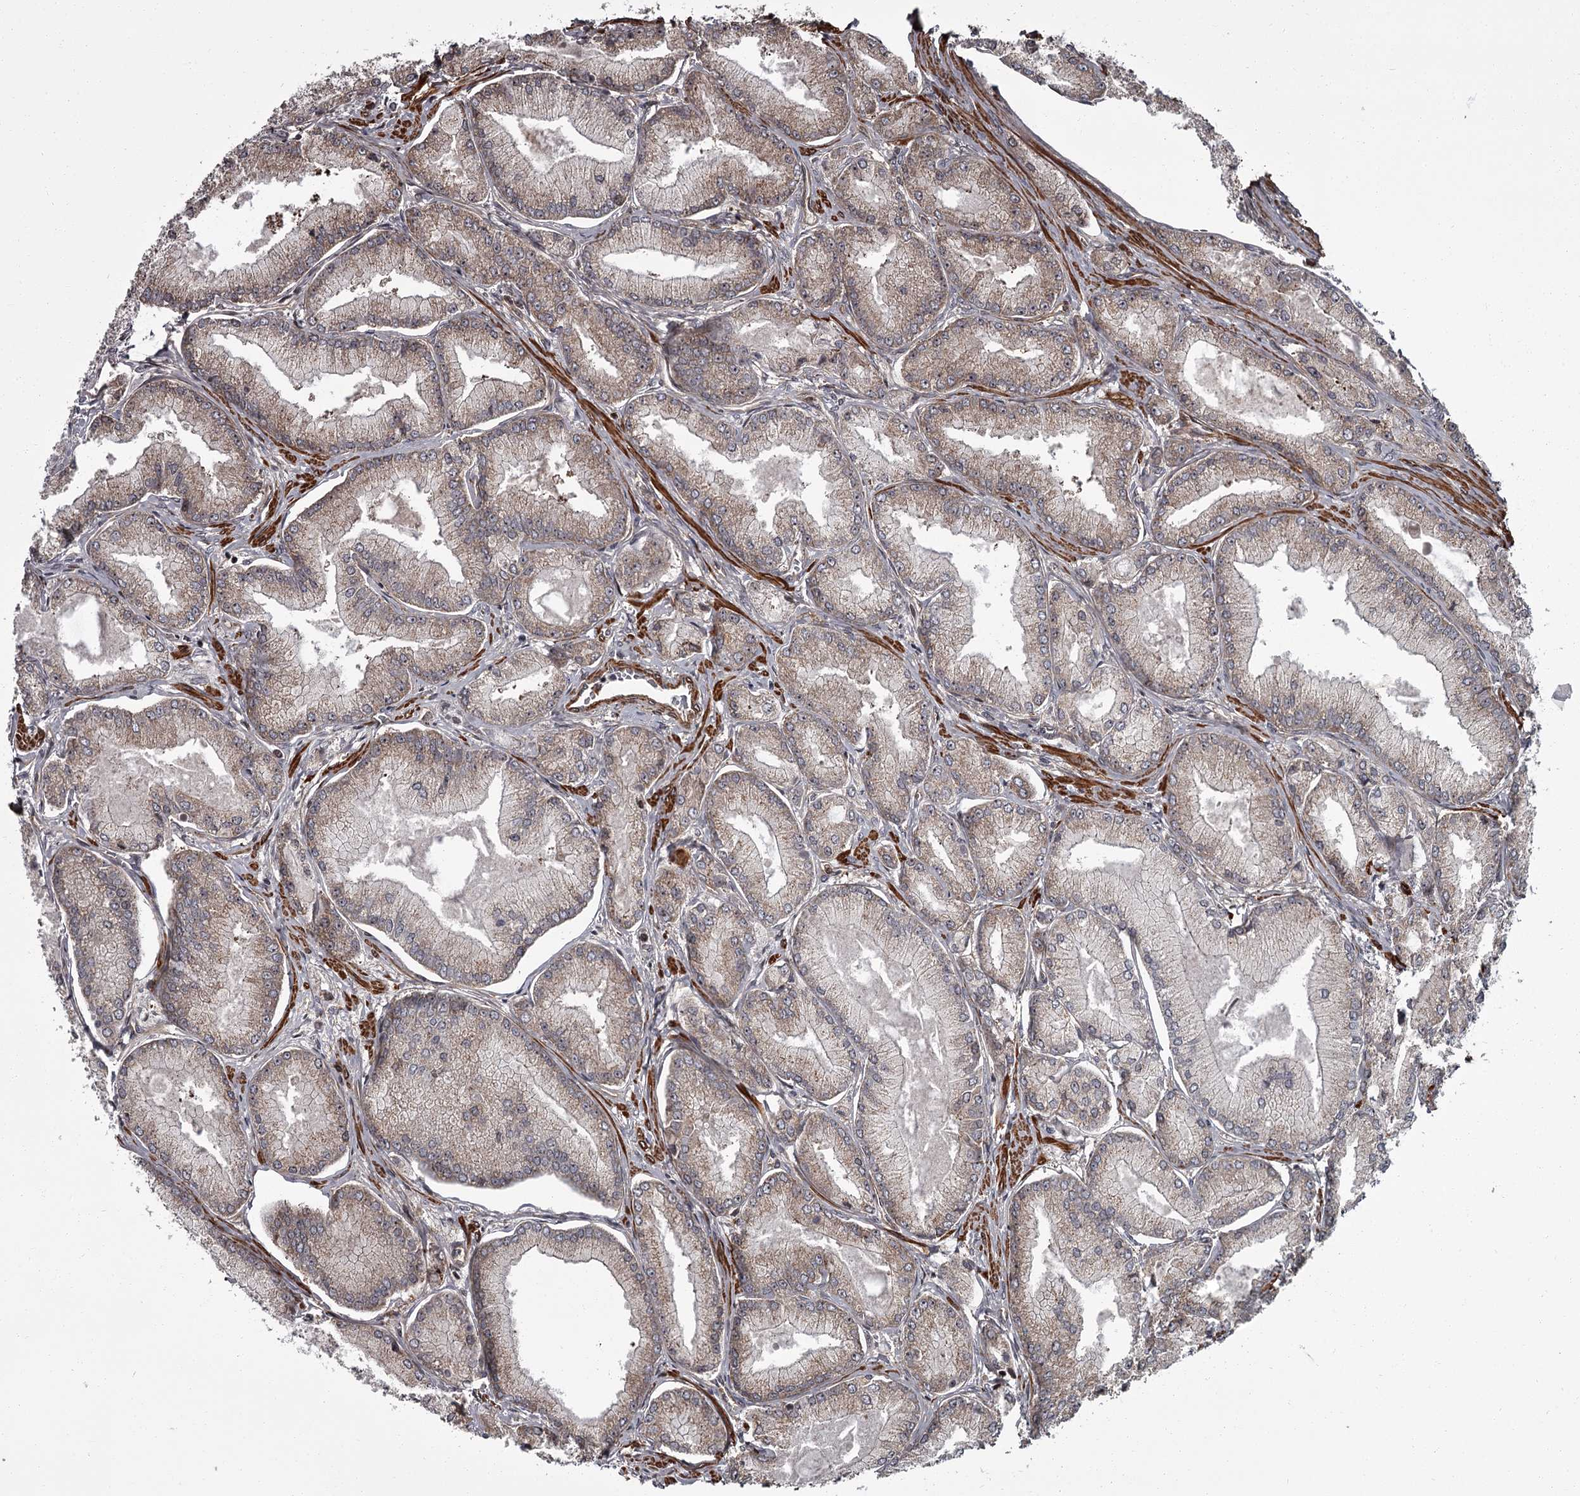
{"staining": {"intensity": "weak", "quantity": "25%-75%", "location": "cytoplasmic/membranous"}, "tissue": "prostate cancer", "cell_type": "Tumor cells", "image_type": "cancer", "snomed": [{"axis": "morphology", "description": "Adenocarcinoma, Low grade"}, {"axis": "topography", "description": "Prostate"}], "caption": "A photomicrograph of low-grade adenocarcinoma (prostate) stained for a protein reveals weak cytoplasmic/membranous brown staining in tumor cells. The staining was performed using DAB (3,3'-diaminobenzidine), with brown indicating positive protein expression. Nuclei are stained blue with hematoxylin.", "gene": "THAP9", "patient": {"sex": "male", "age": 74}}